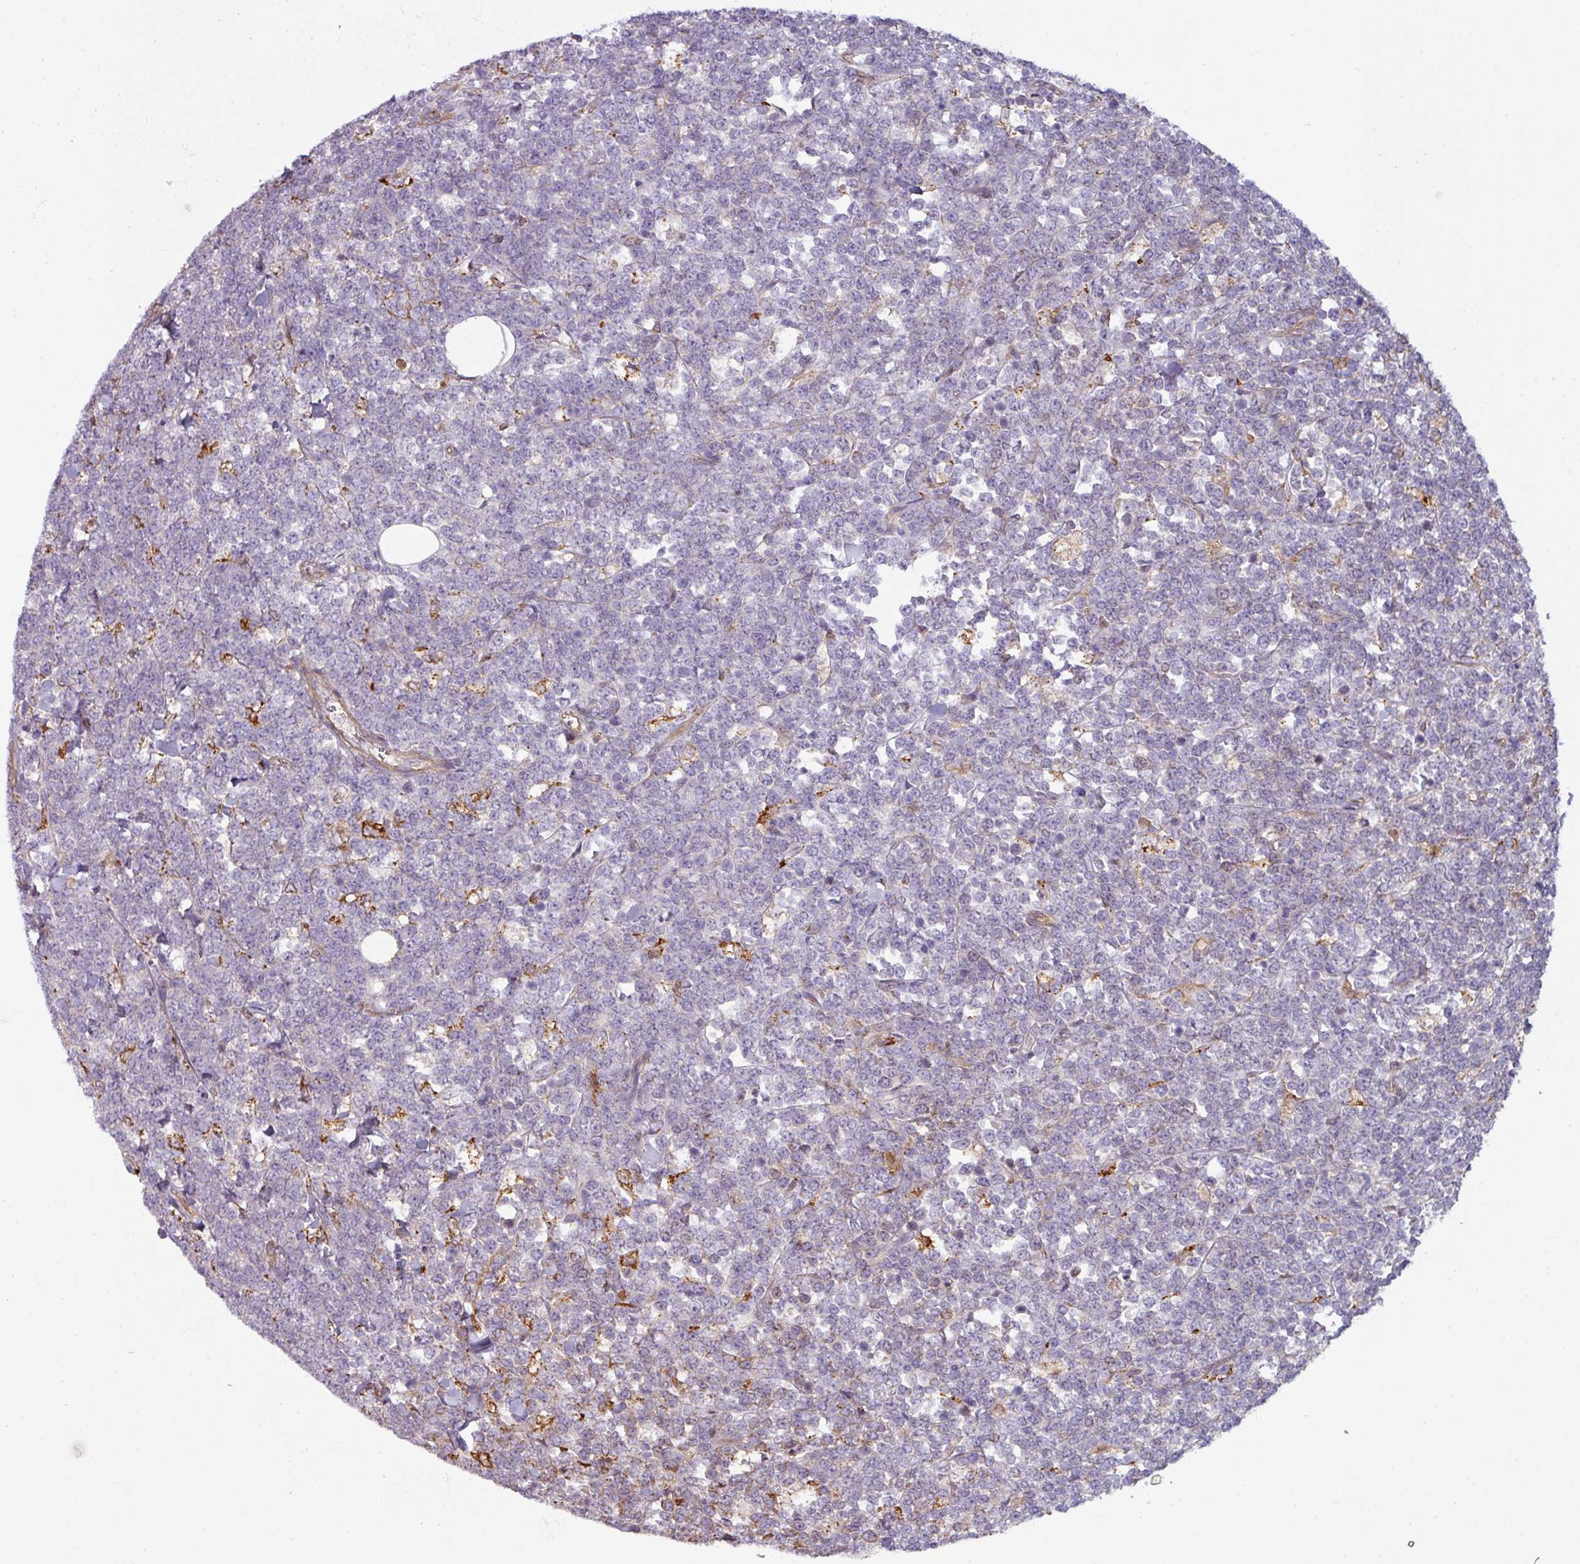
{"staining": {"intensity": "negative", "quantity": "none", "location": "none"}, "tissue": "lymphoma", "cell_type": "Tumor cells", "image_type": "cancer", "snomed": [{"axis": "morphology", "description": "Malignant lymphoma, non-Hodgkin's type, High grade"}, {"axis": "topography", "description": "Small intestine"}, {"axis": "topography", "description": "Colon"}], "caption": "The IHC image has no significant positivity in tumor cells of lymphoma tissue.", "gene": "BUD23", "patient": {"sex": "male", "age": 8}}